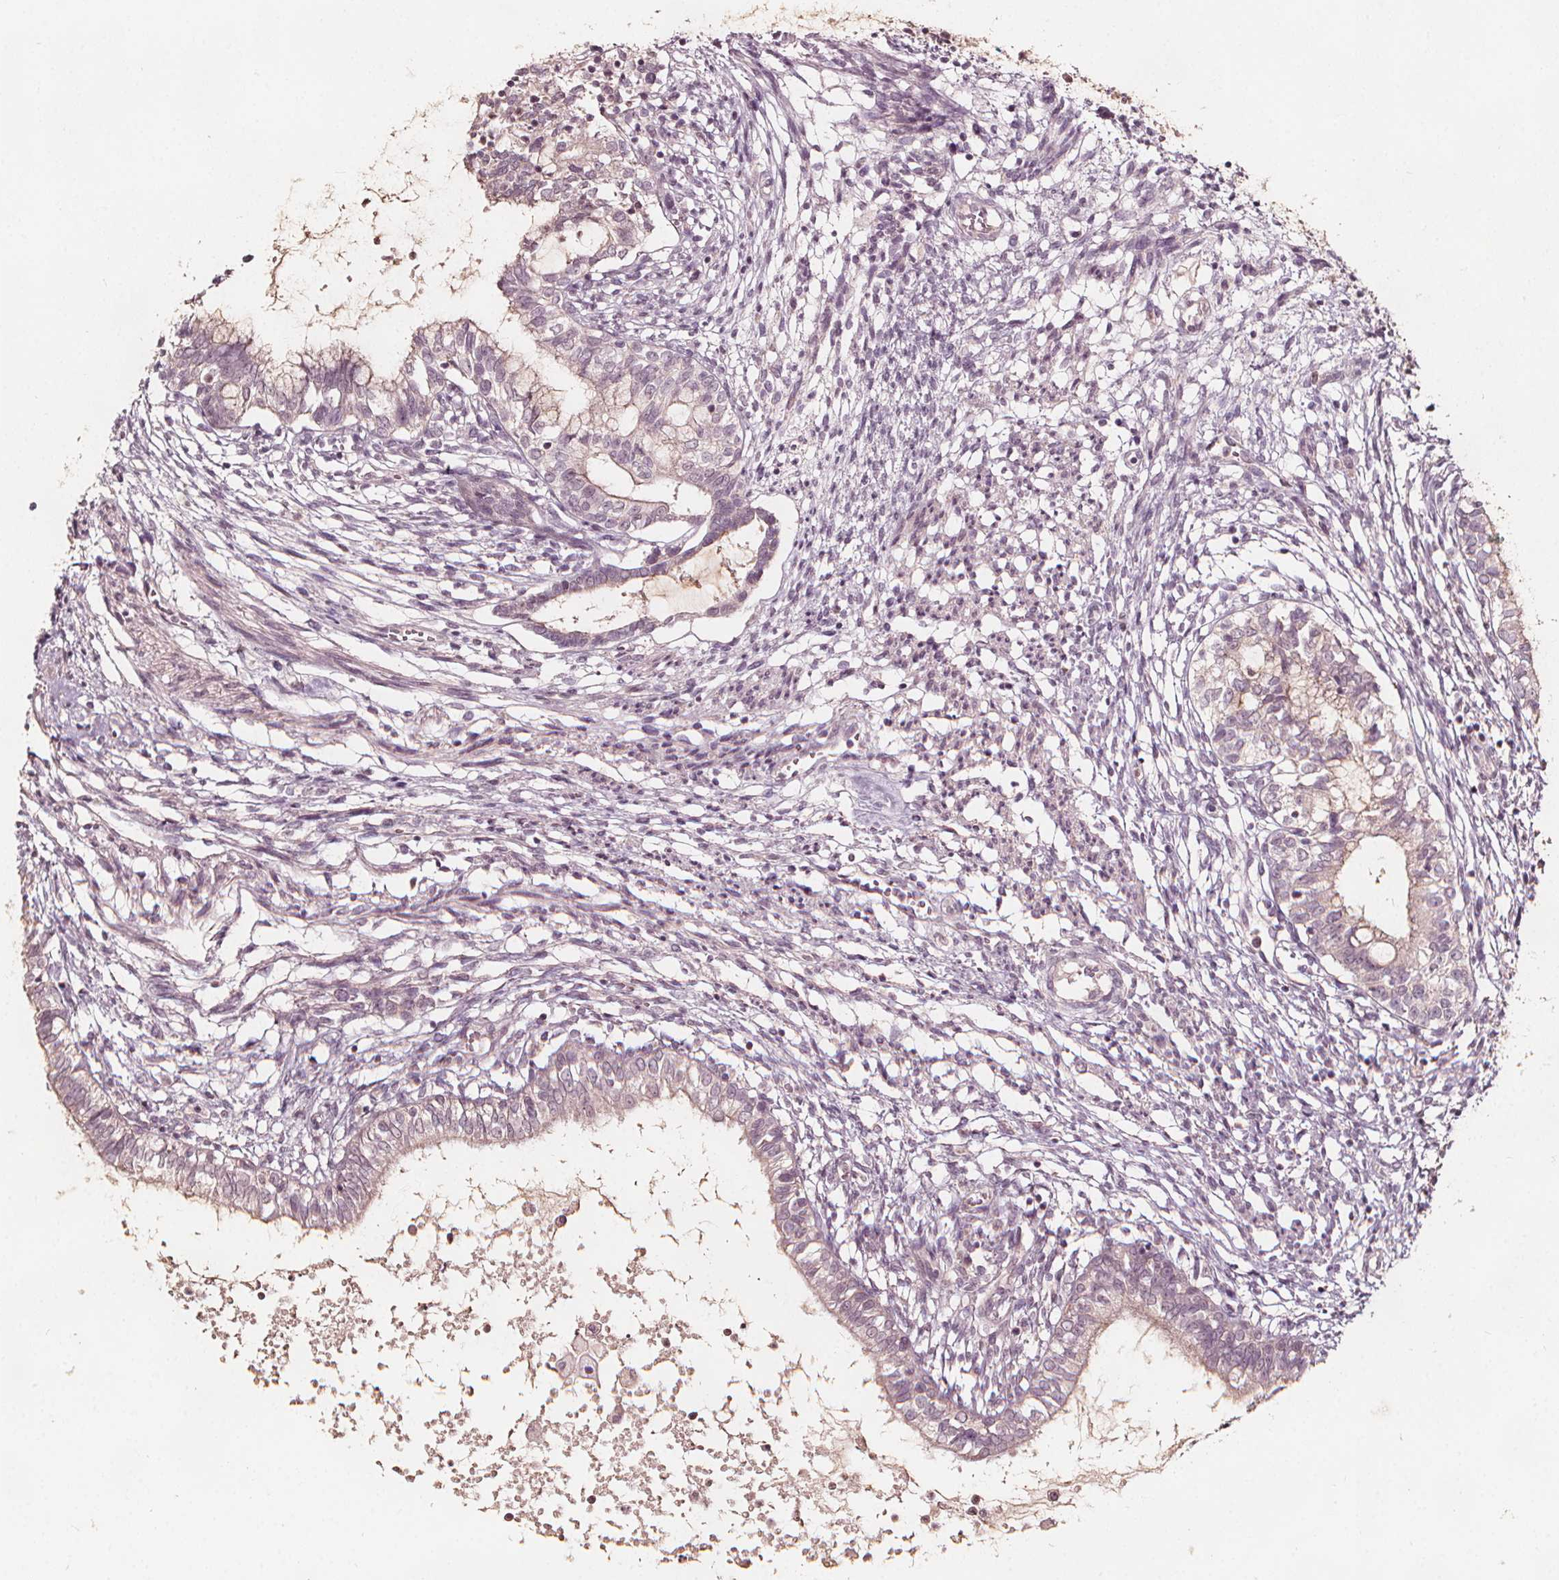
{"staining": {"intensity": "weak", "quantity": "<25%", "location": "cytoplasmic/membranous"}, "tissue": "testis cancer", "cell_type": "Tumor cells", "image_type": "cancer", "snomed": [{"axis": "morphology", "description": "Carcinoma, Embryonal, NOS"}, {"axis": "topography", "description": "Testis"}], "caption": "DAB (3,3'-diaminobenzidine) immunohistochemical staining of human testis embryonal carcinoma exhibits no significant expression in tumor cells.", "gene": "NPC1L1", "patient": {"sex": "male", "age": 37}}